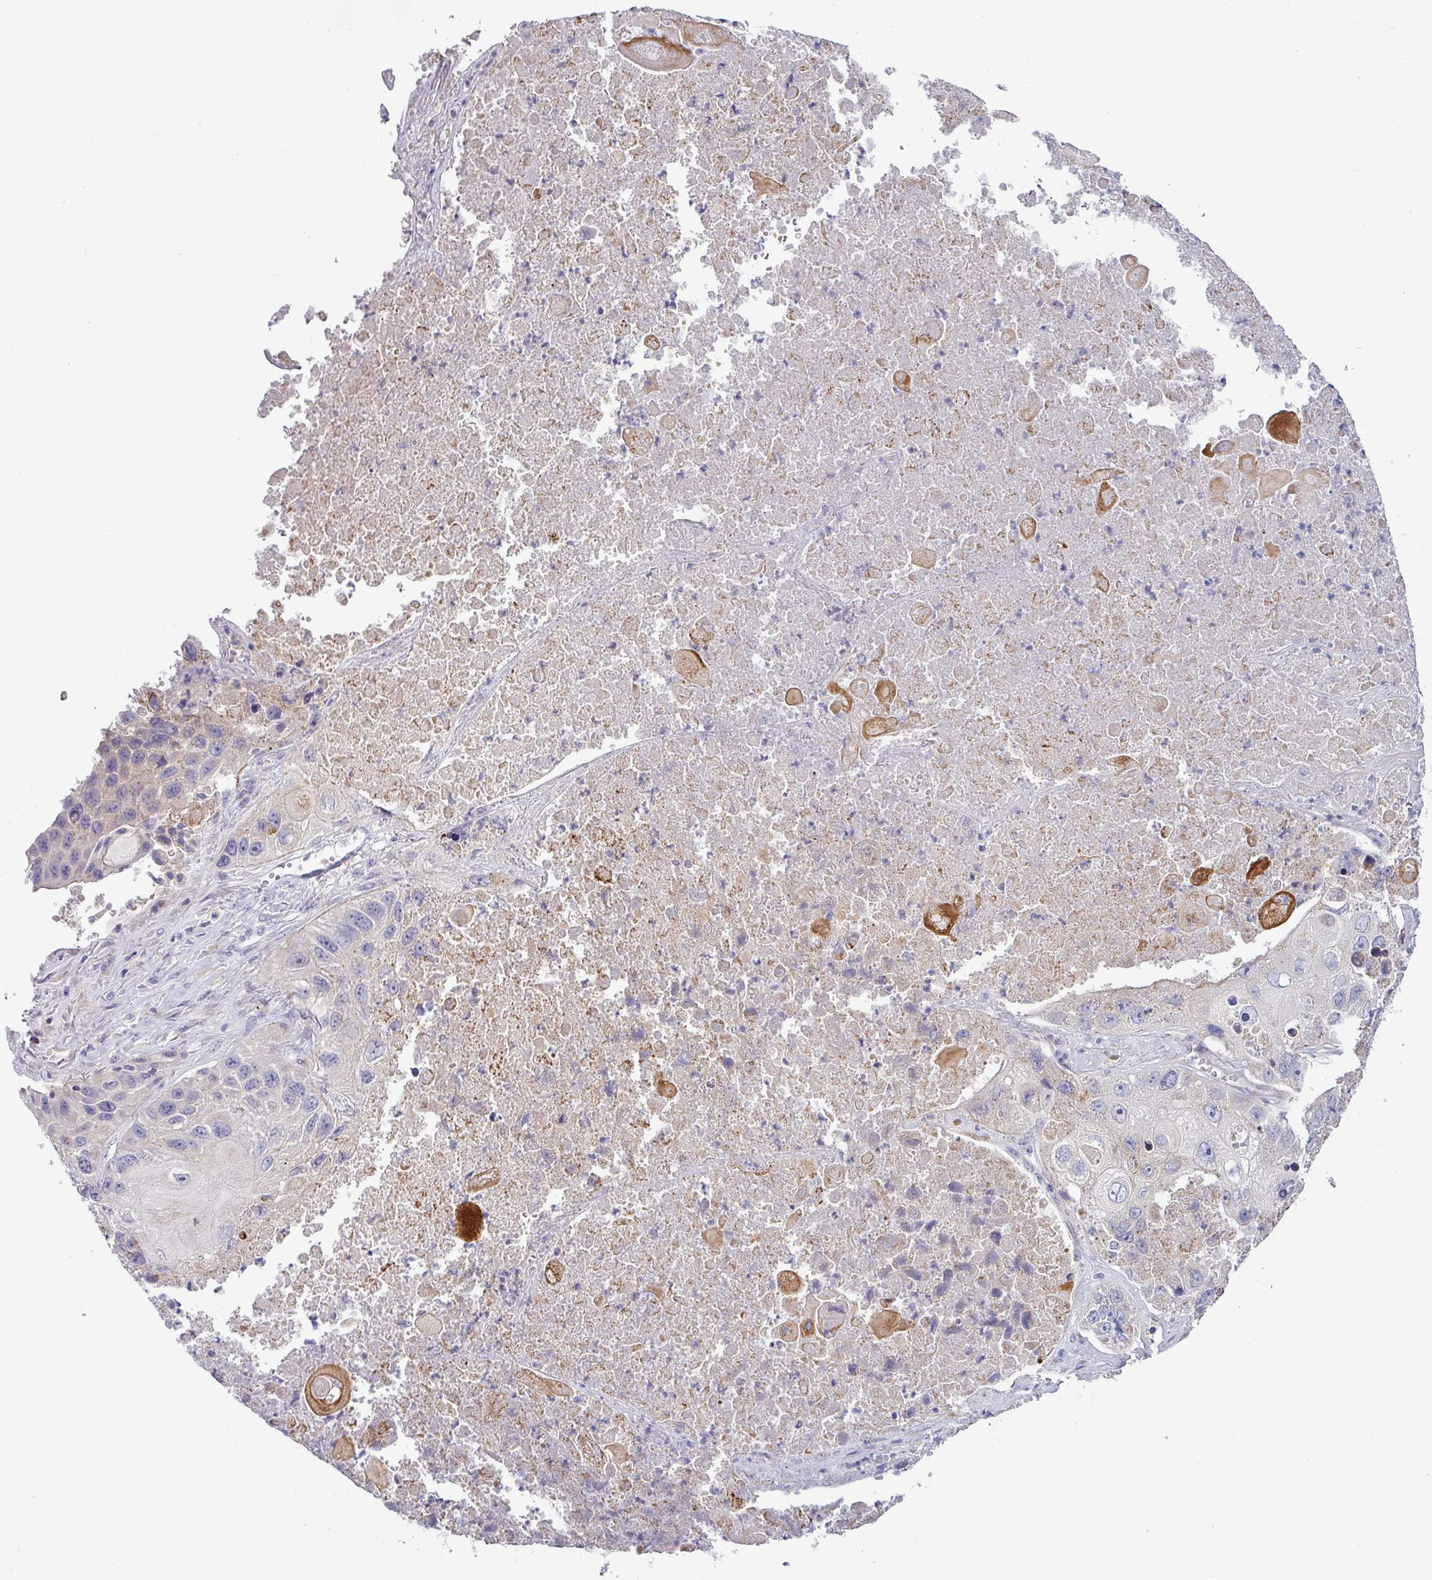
{"staining": {"intensity": "negative", "quantity": "none", "location": "none"}, "tissue": "lung cancer", "cell_type": "Tumor cells", "image_type": "cancer", "snomed": [{"axis": "morphology", "description": "Squamous cell carcinoma, NOS"}, {"axis": "topography", "description": "Lung"}], "caption": "Tumor cells are negative for protein expression in human lung cancer (squamous cell carcinoma).", "gene": "ACAP3", "patient": {"sex": "male", "age": 61}}